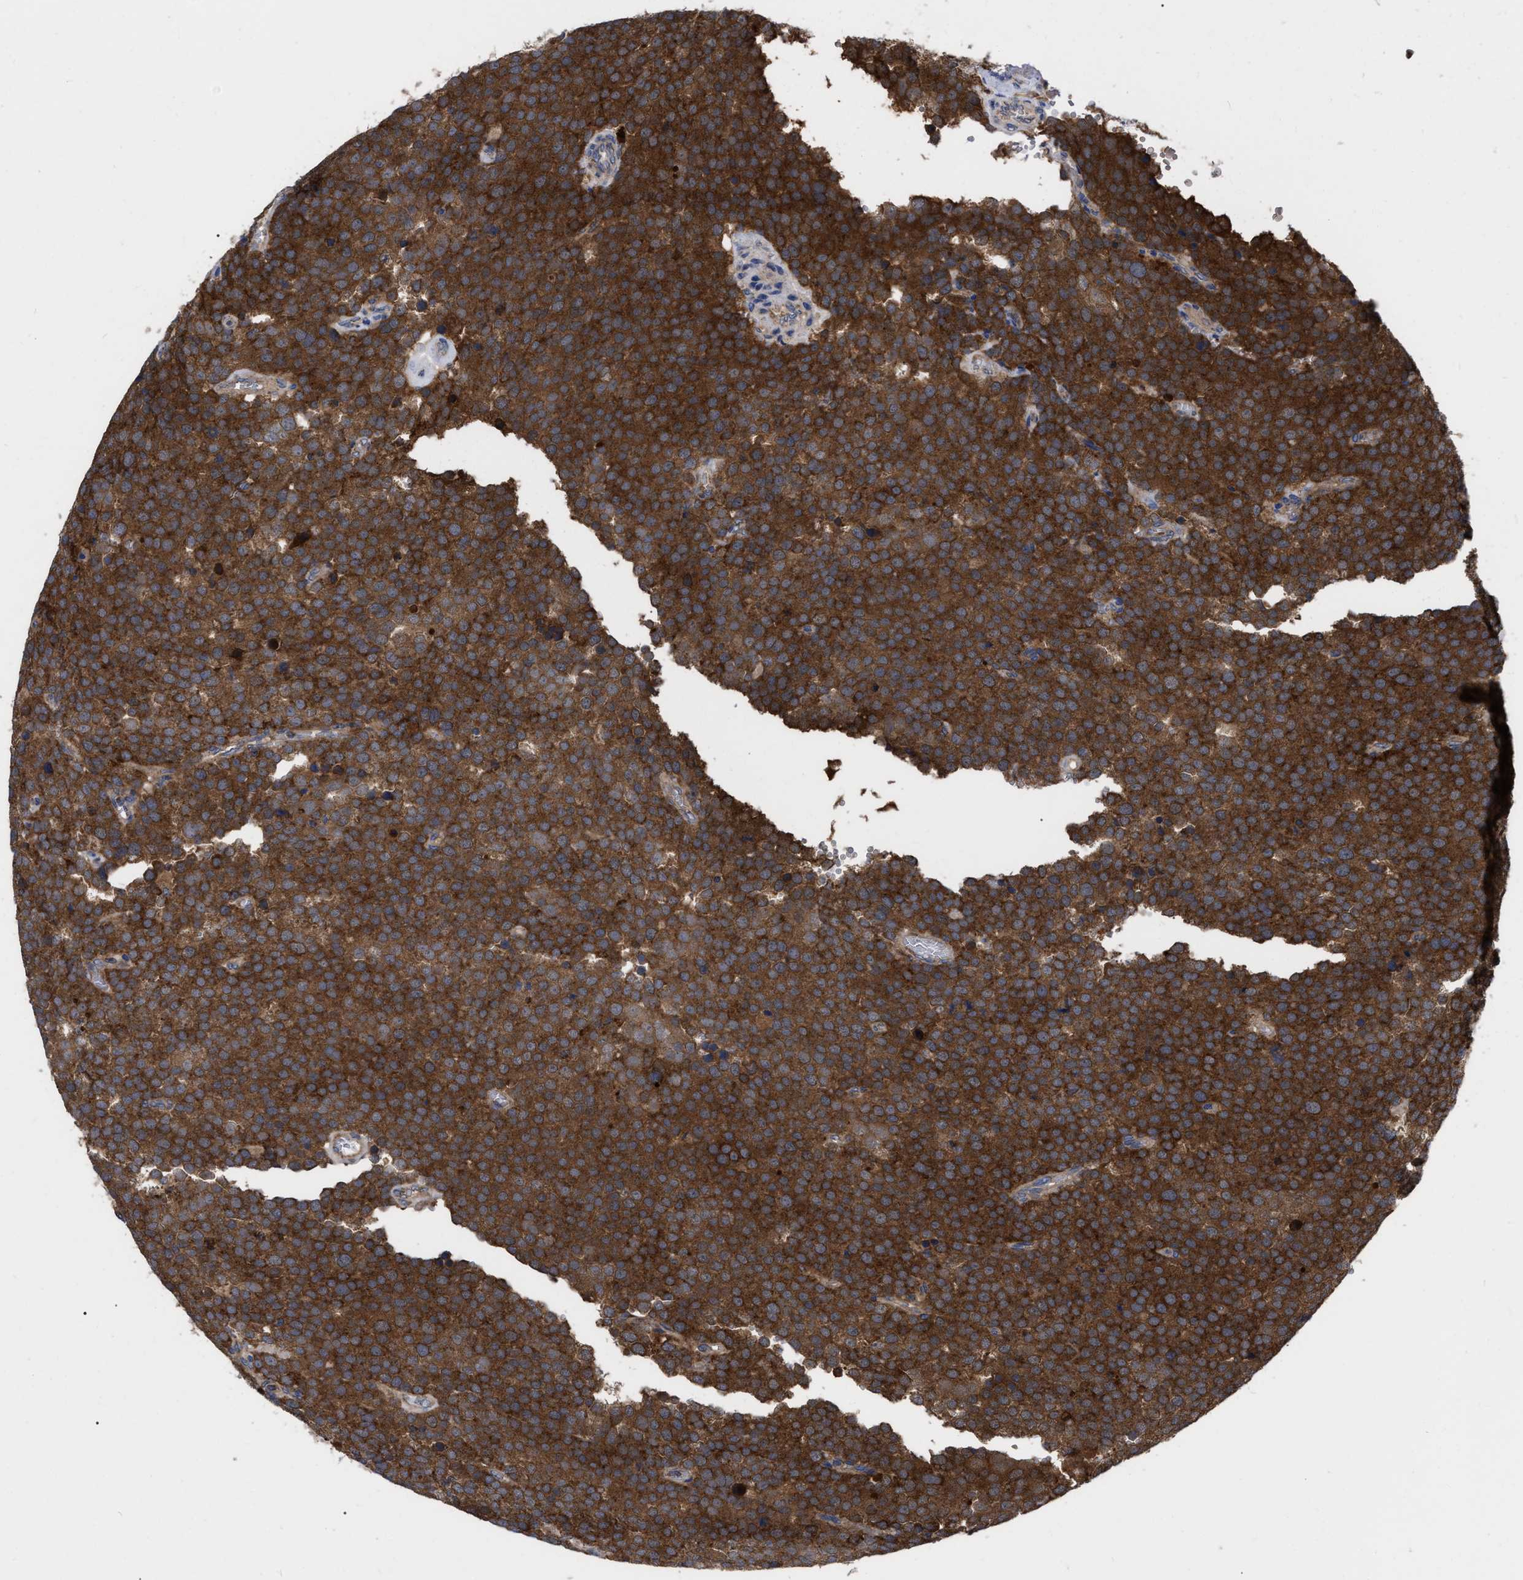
{"staining": {"intensity": "strong", "quantity": ">75%", "location": "cytoplasmic/membranous"}, "tissue": "testis cancer", "cell_type": "Tumor cells", "image_type": "cancer", "snomed": [{"axis": "morphology", "description": "Normal tissue, NOS"}, {"axis": "morphology", "description": "Seminoma, NOS"}, {"axis": "topography", "description": "Testis"}], "caption": "The immunohistochemical stain shows strong cytoplasmic/membranous expression in tumor cells of seminoma (testis) tissue.", "gene": "CDKN2C", "patient": {"sex": "male", "age": 71}}